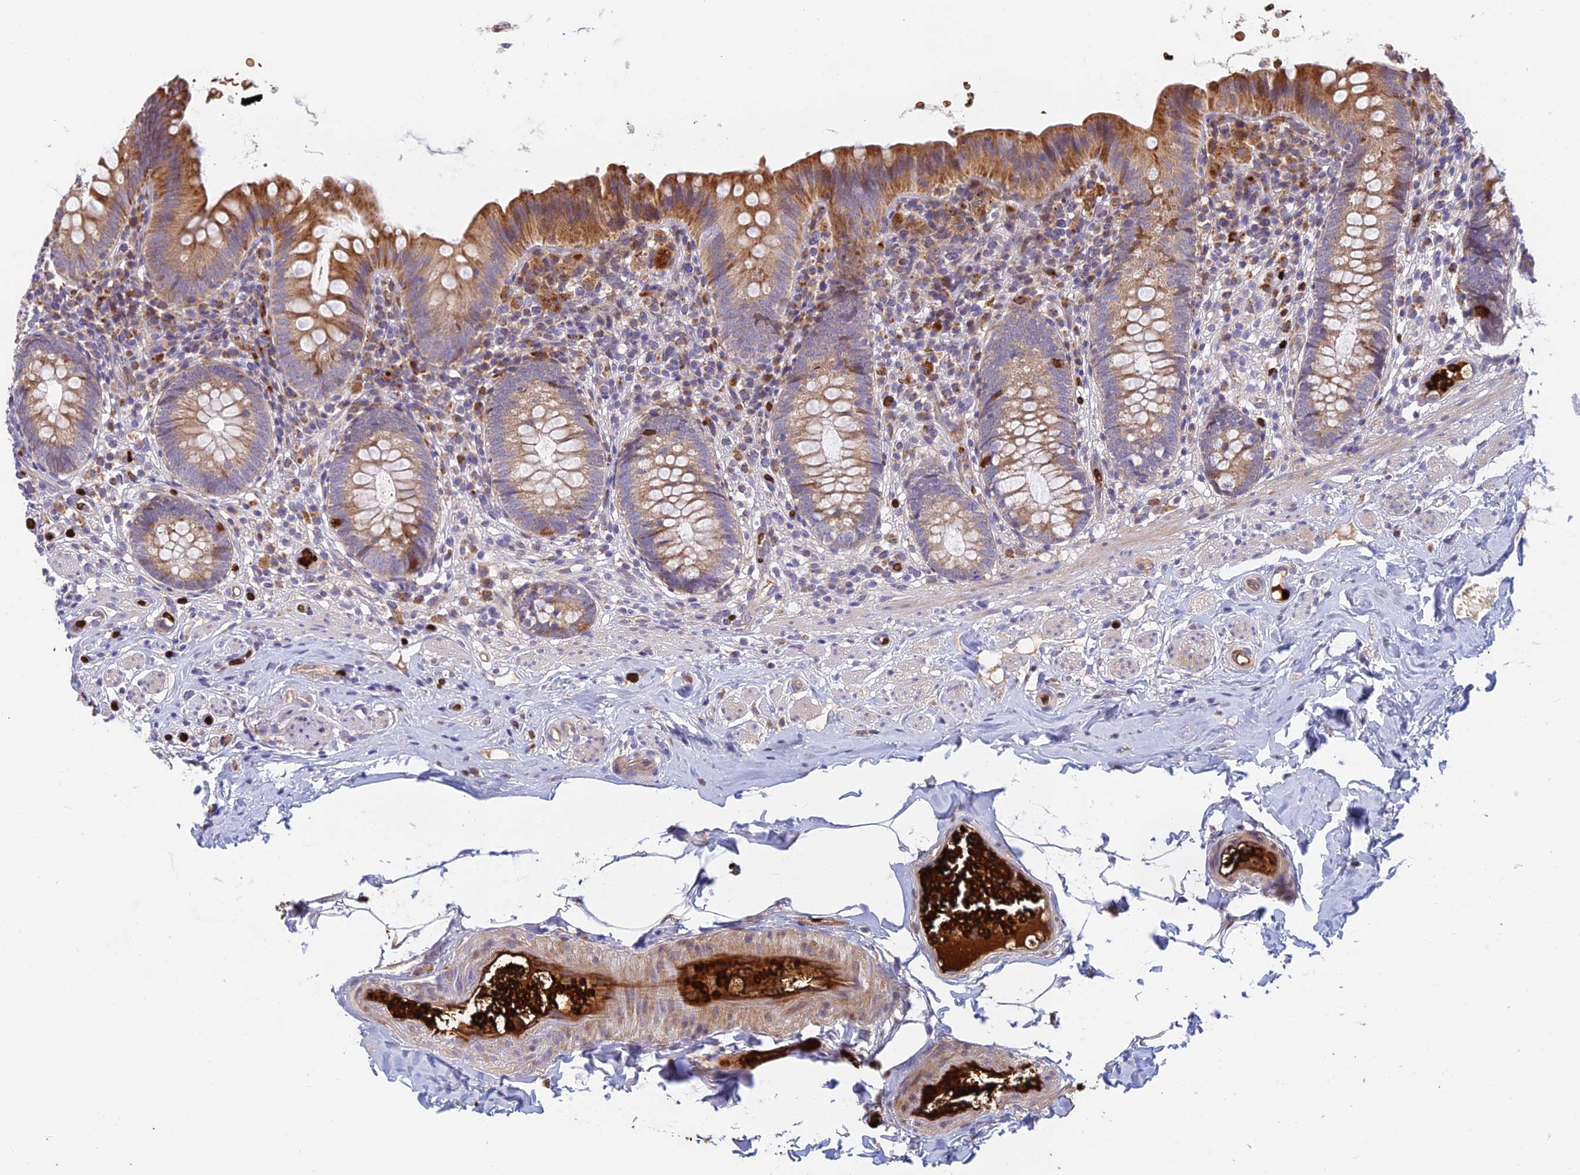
{"staining": {"intensity": "moderate", "quantity": ">75%", "location": "cytoplasmic/membranous"}, "tissue": "appendix", "cell_type": "Glandular cells", "image_type": "normal", "snomed": [{"axis": "morphology", "description": "Normal tissue, NOS"}, {"axis": "topography", "description": "Appendix"}], "caption": "Immunohistochemical staining of benign appendix exhibits moderate cytoplasmic/membranous protein expression in approximately >75% of glandular cells. (DAB (3,3'-diaminobenzidine) IHC with brightfield microscopy, high magnification).", "gene": "UFSP2", "patient": {"sex": "male", "age": 55}}